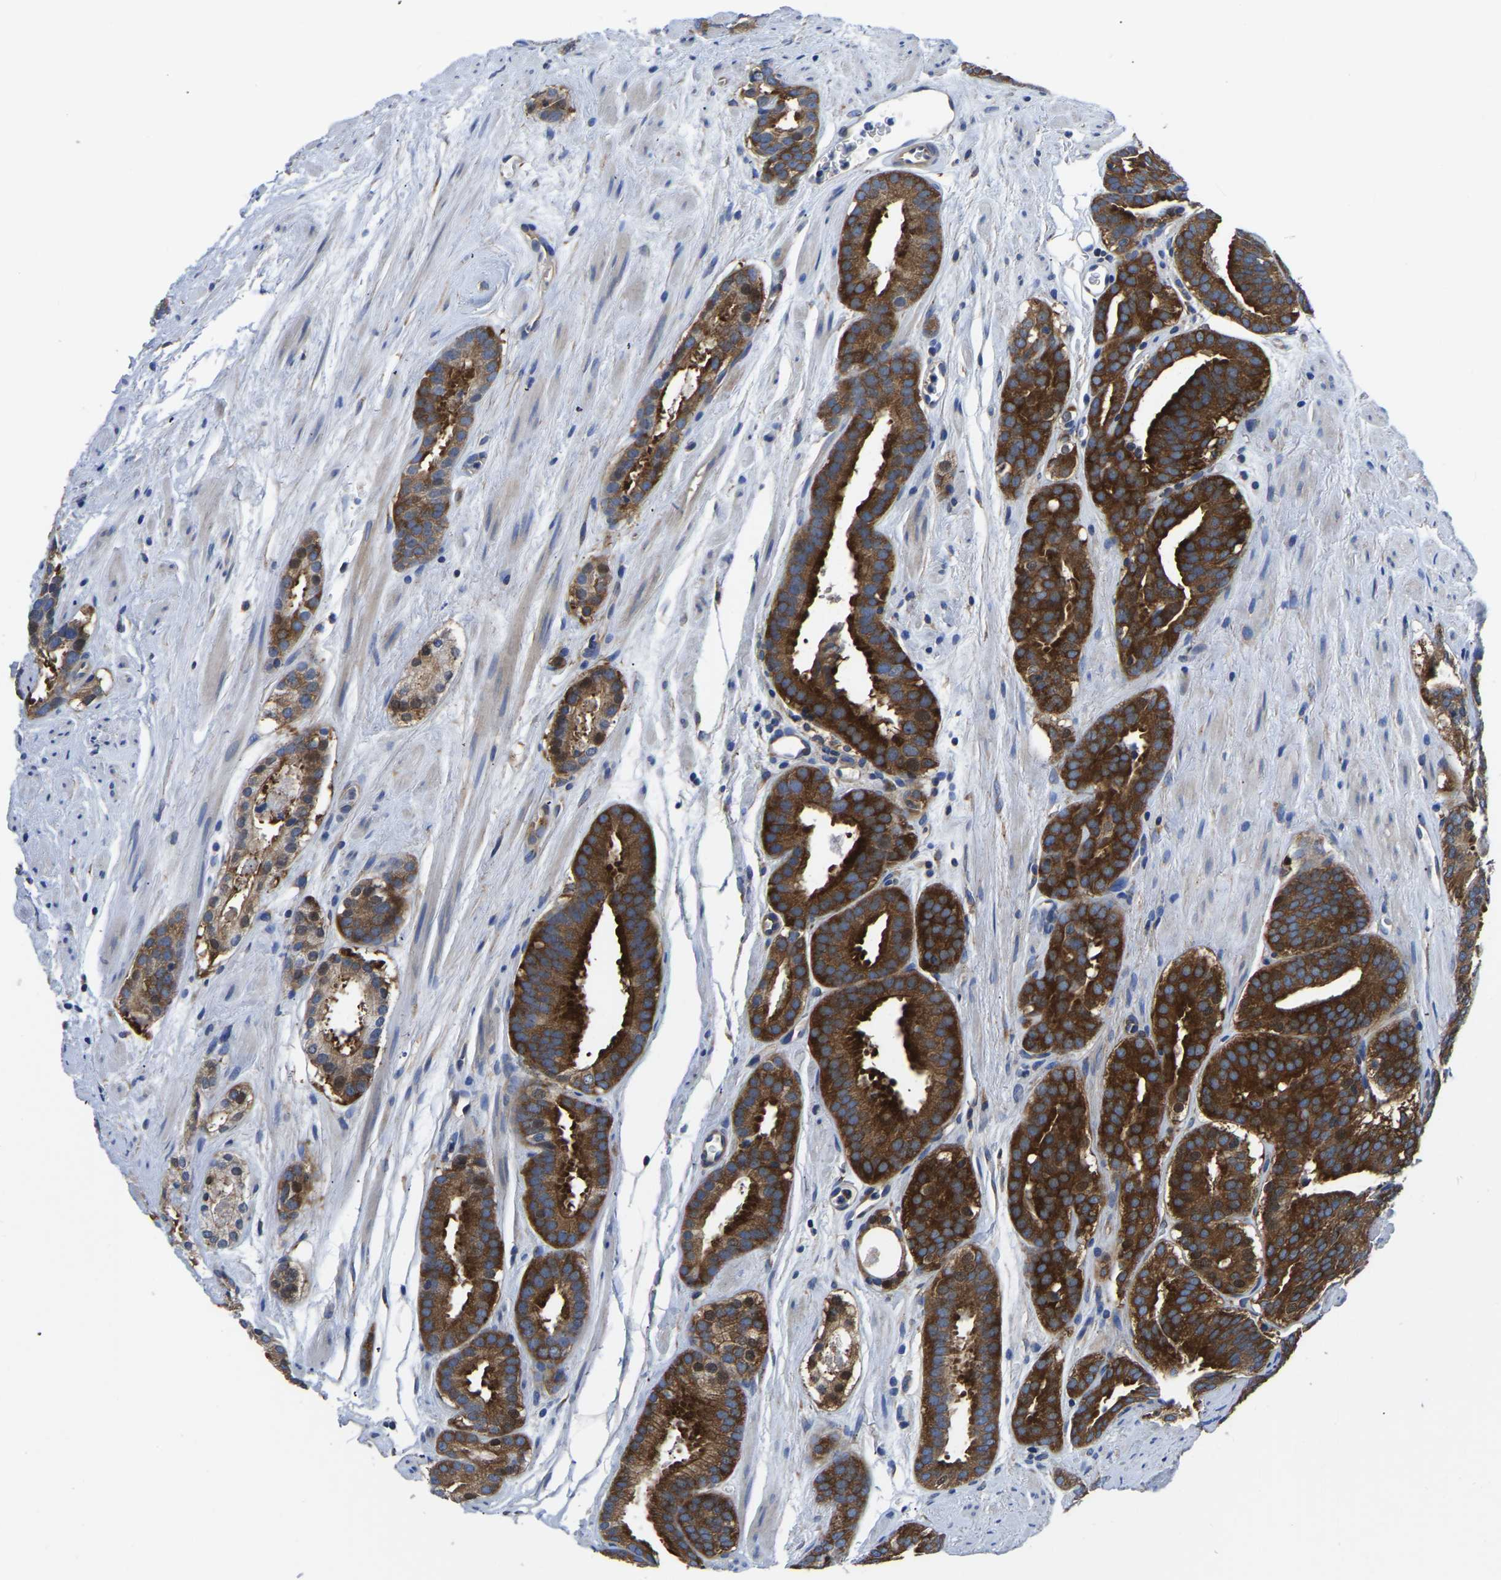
{"staining": {"intensity": "strong", "quantity": "25%-75%", "location": "cytoplasmic/membranous"}, "tissue": "prostate cancer", "cell_type": "Tumor cells", "image_type": "cancer", "snomed": [{"axis": "morphology", "description": "Adenocarcinoma, Low grade"}, {"axis": "topography", "description": "Prostate"}], "caption": "Immunohistochemical staining of prostate cancer displays high levels of strong cytoplasmic/membranous expression in about 25%-75% of tumor cells.", "gene": "TFG", "patient": {"sex": "male", "age": 69}}